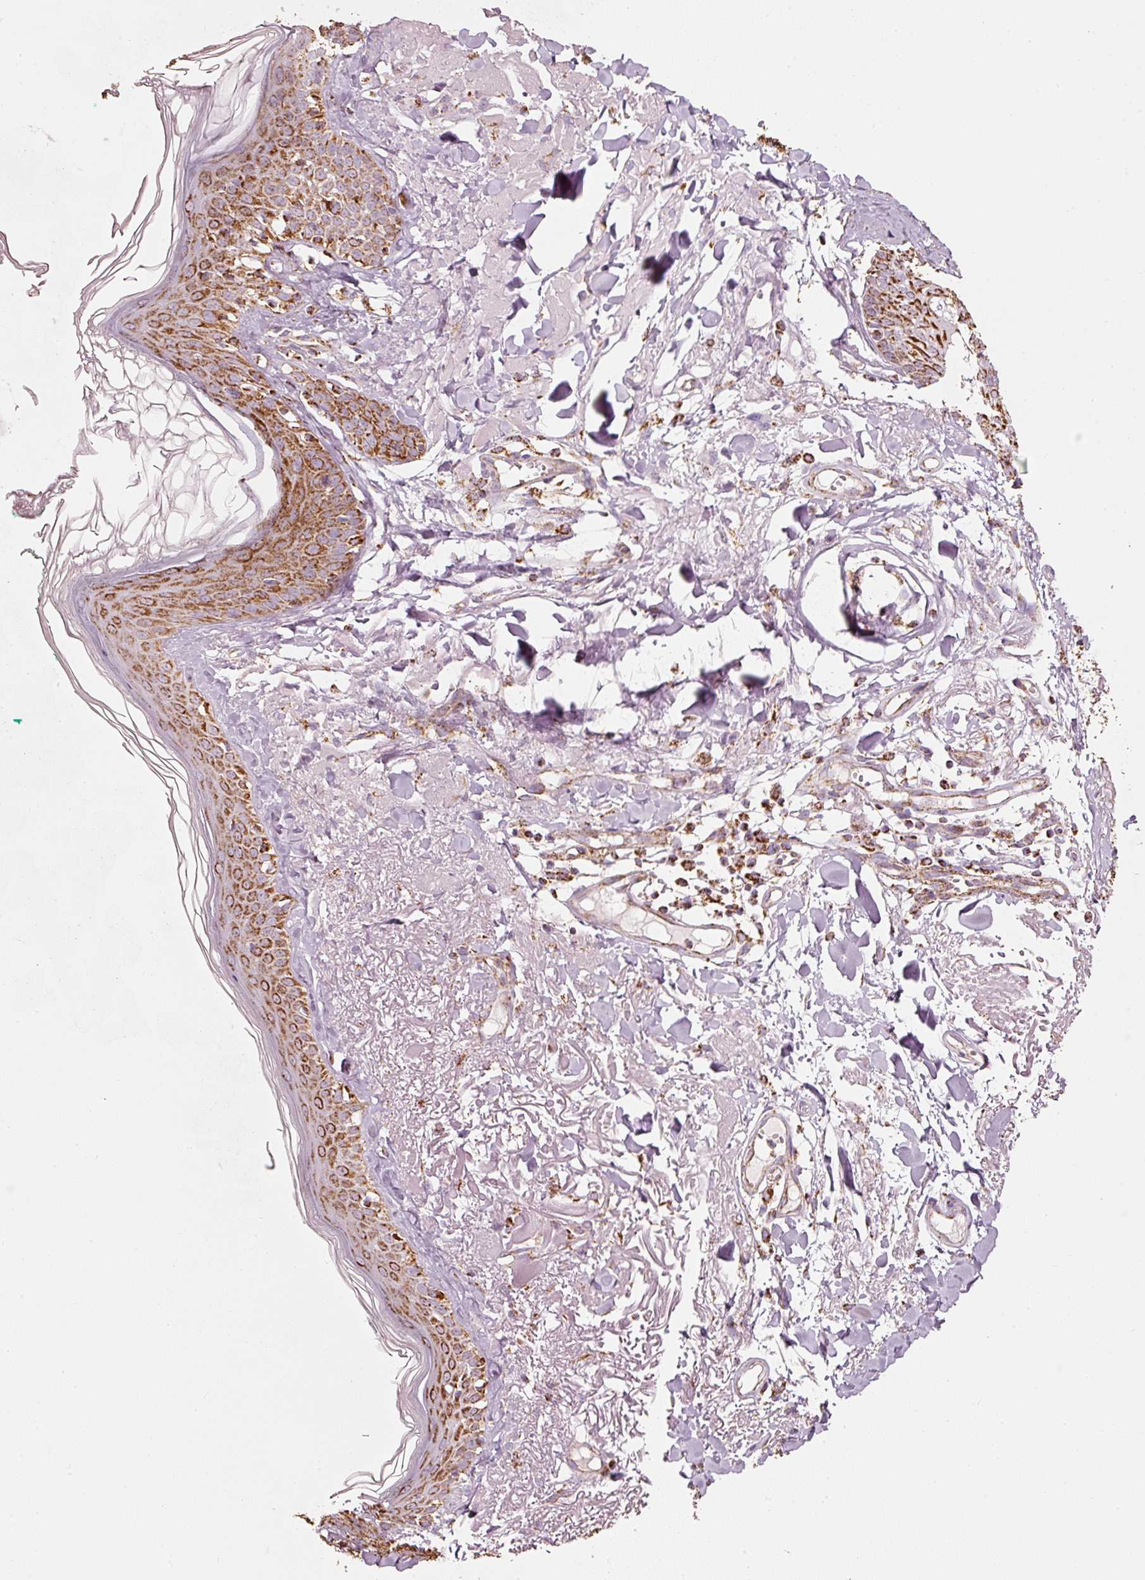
{"staining": {"intensity": "moderate", "quantity": ">75%", "location": "cytoplasmic/membranous"}, "tissue": "skin", "cell_type": "Fibroblasts", "image_type": "normal", "snomed": [{"axis": "morphology", "description": "Normal tissue, NOS"}, {"axis": "morphology", "description": "Malignant melanoma, NOS"}, {"axis": "topography", "description": "Skin"}], "caption": "Immunohistochemical staining of unremarkable human skin demonstrates moderate cytoplasmic/membranous protein positivity in about >75% of fibroblasts.", "gene": "UQCRC1", "patient": {"sex": "male", "age": 80}}